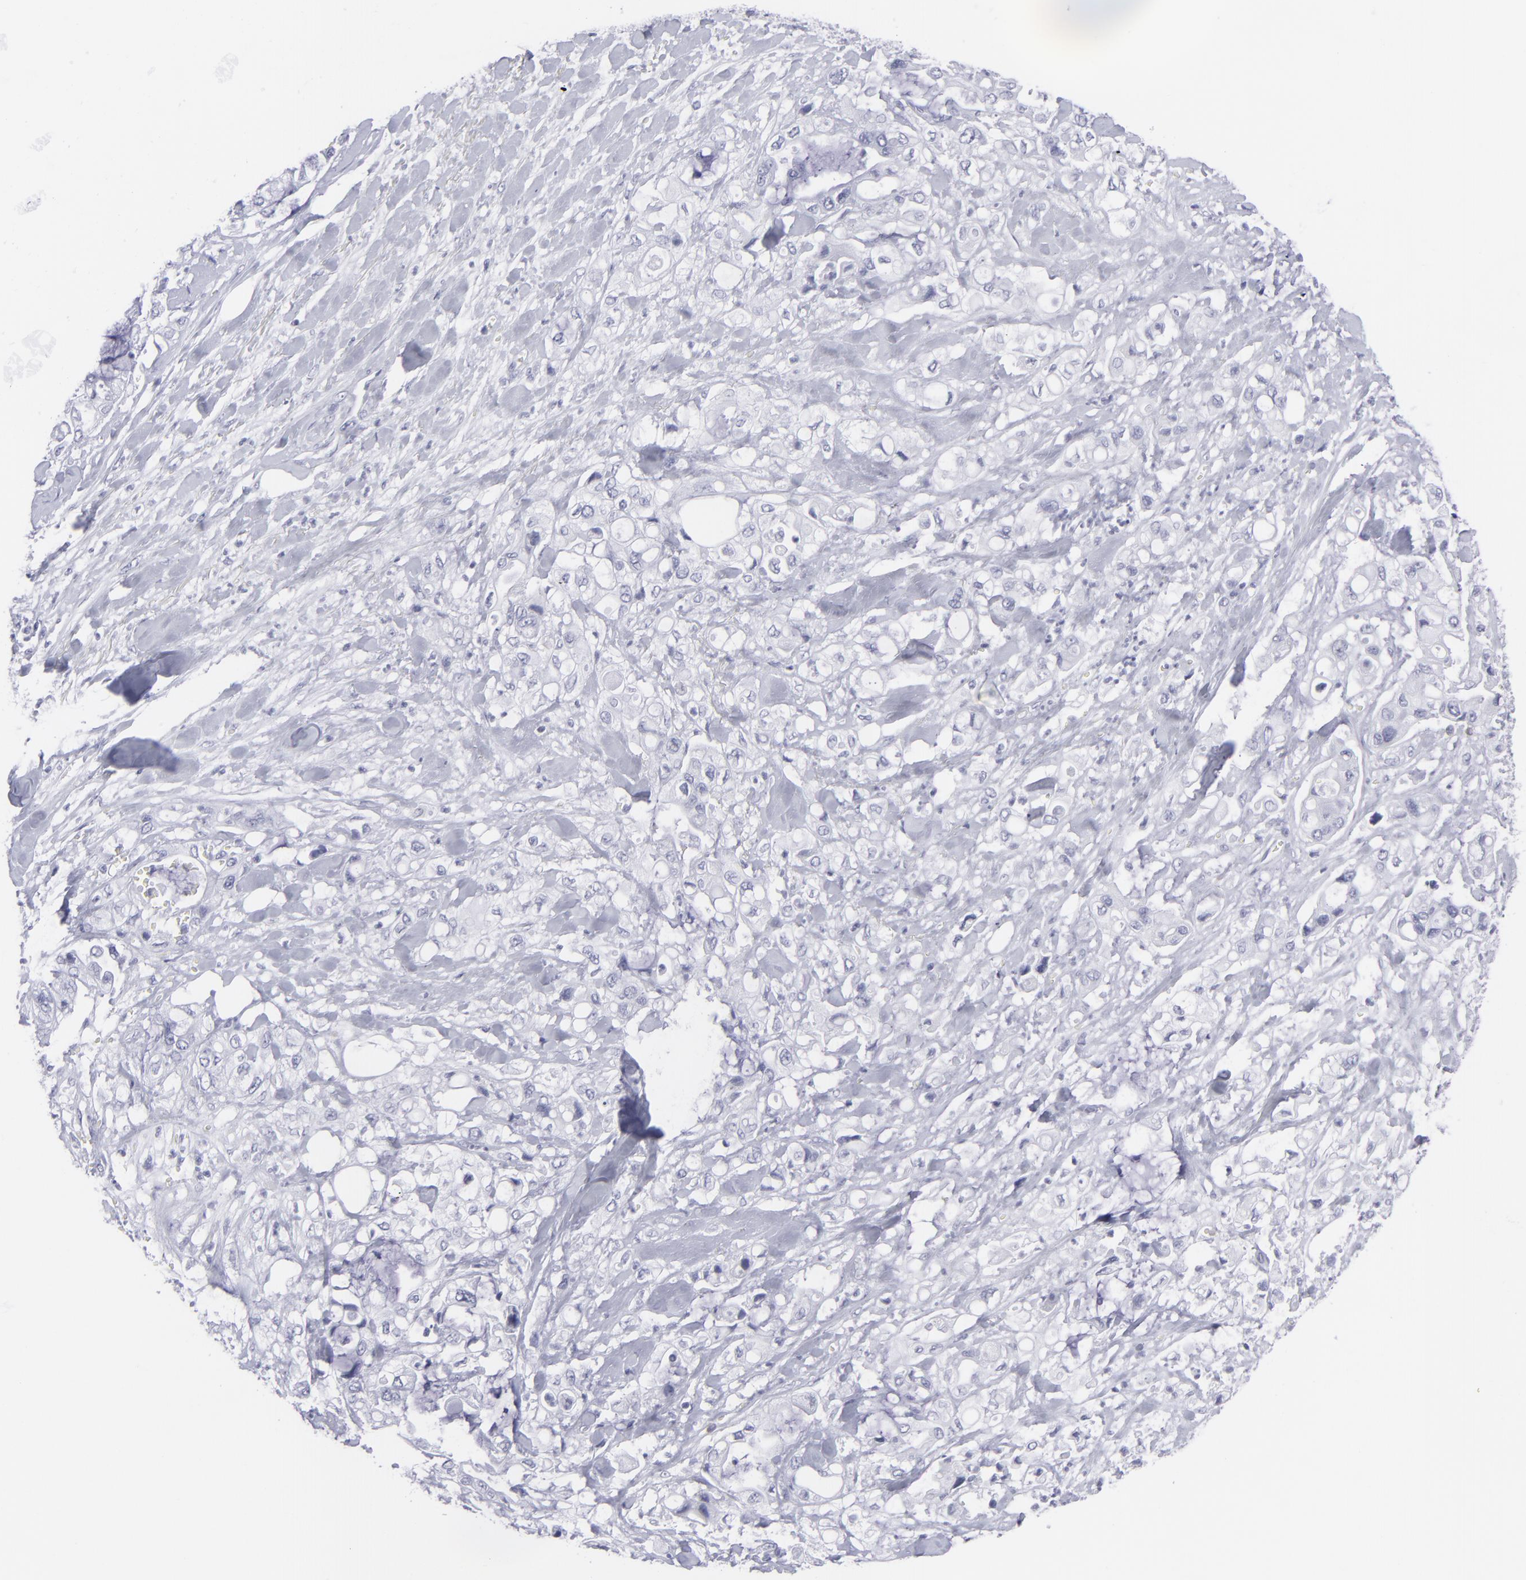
{"staining": {"intensity": "negative", "quantity": "none", "location": "none"}, "tissue": "pancreatic cancer", "cell_type": "Tumor cells", "image_type": "cancer", "snomed": [{"axis": "morphology", "description": "Adenocarcinoma, NOS"}, {"axis": "topography", "description": "Pancreas"}], "caption": "The IHC image has no significant positivity in tumor cells of adenocarcinoma (pancreatic) tissue.", "gene": "CD7", "patient": {"sex": "male", "age": 70}}